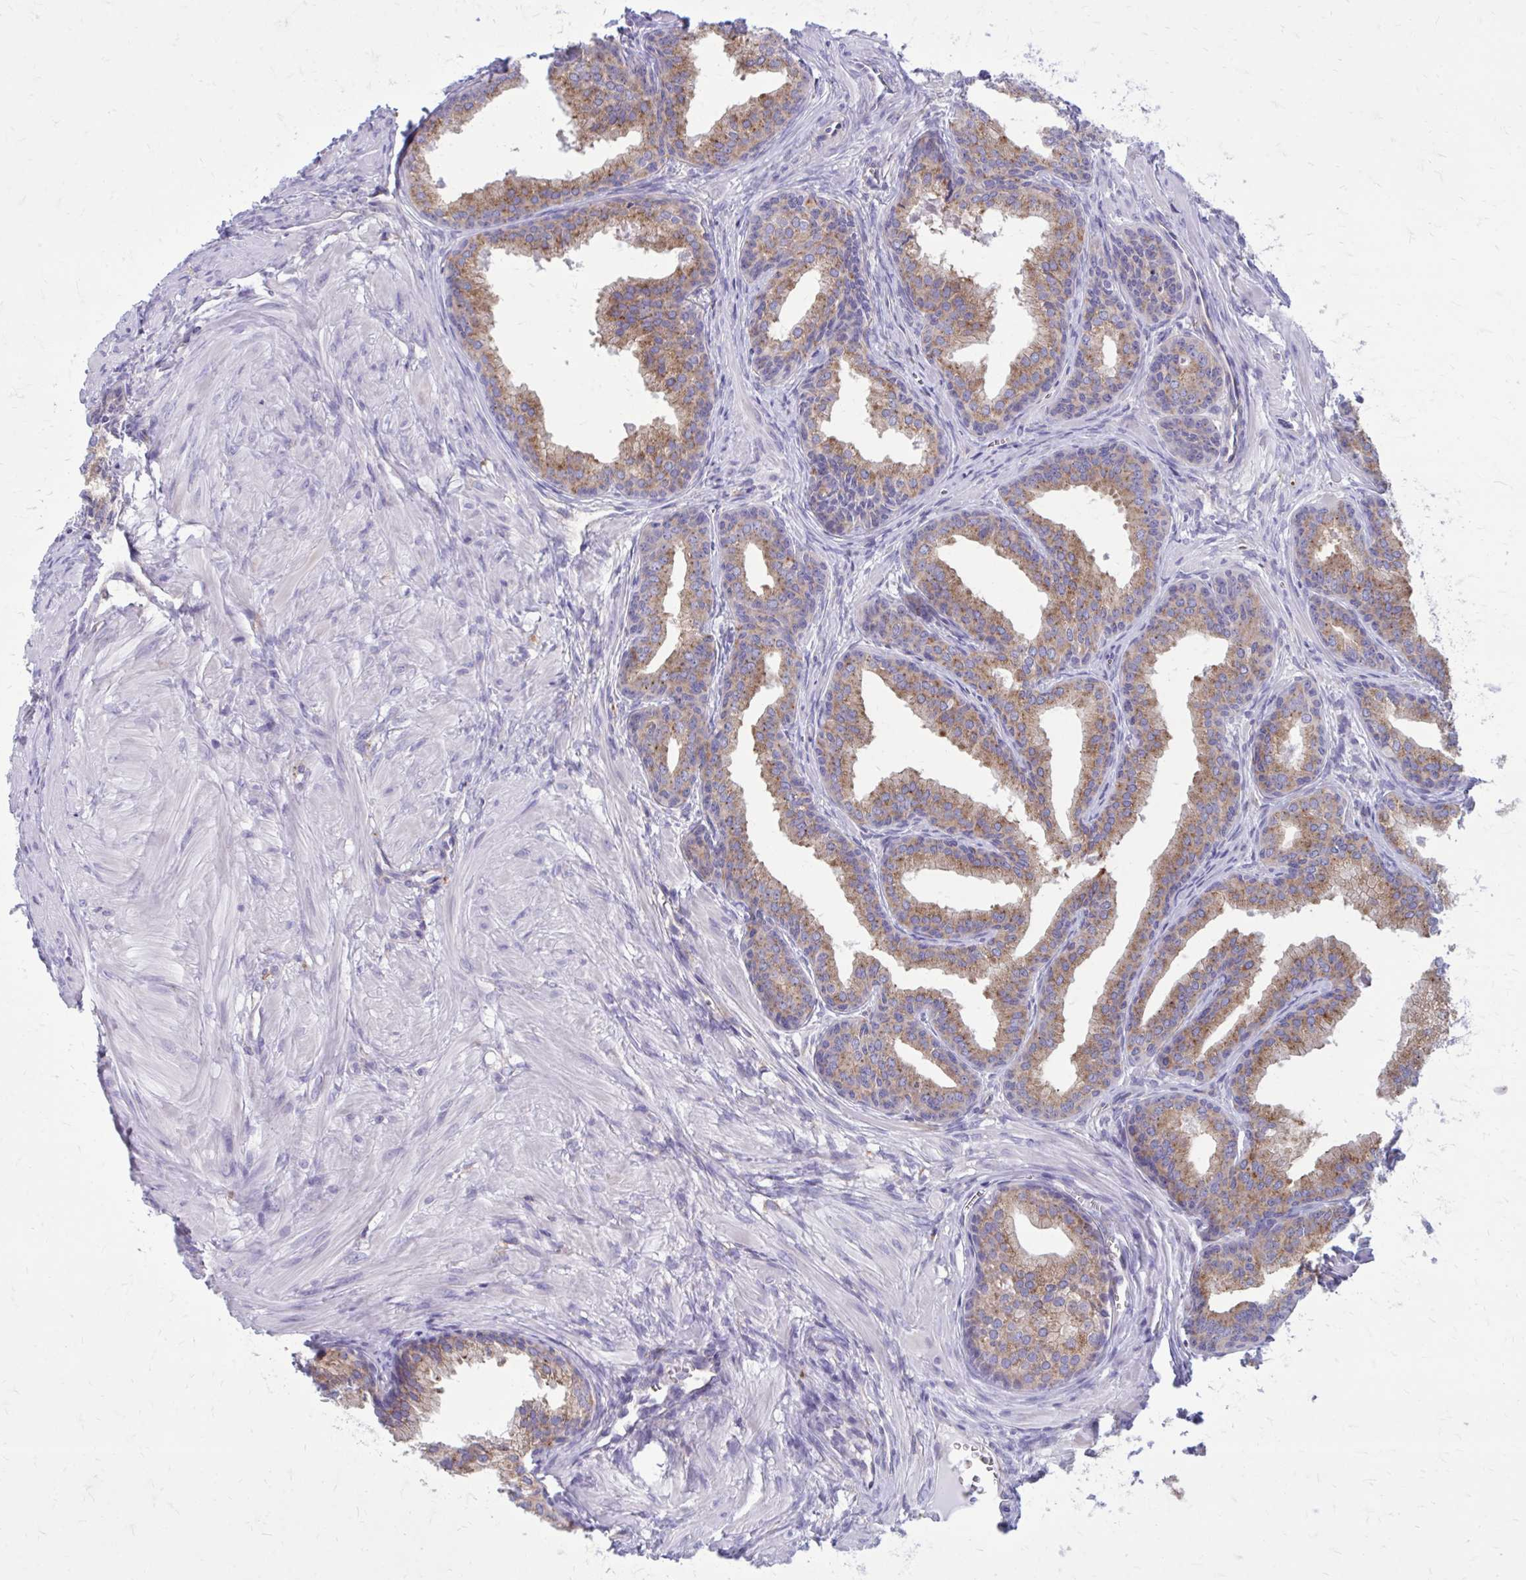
{"staining": {"intensity": "moderate", "quantity": ">75%", "location": "cytoplasmic/membranous"}, "tissue": "prostate cancer", "cell_type": "Tumor cells", "image_type": "cancer", "snomed": [{"axis": "morphology", "description": "Adenocarcinoma, High grade"}, {"axis": "topography", "description": "Prostate"}], "caption": "Human adenocarcinoma (high-grade) (prostate) stained with a protein marker shows moderate staining in tumor cells.", "gene": "CLTA", "patient": {"sex": "male", "age": 68}}